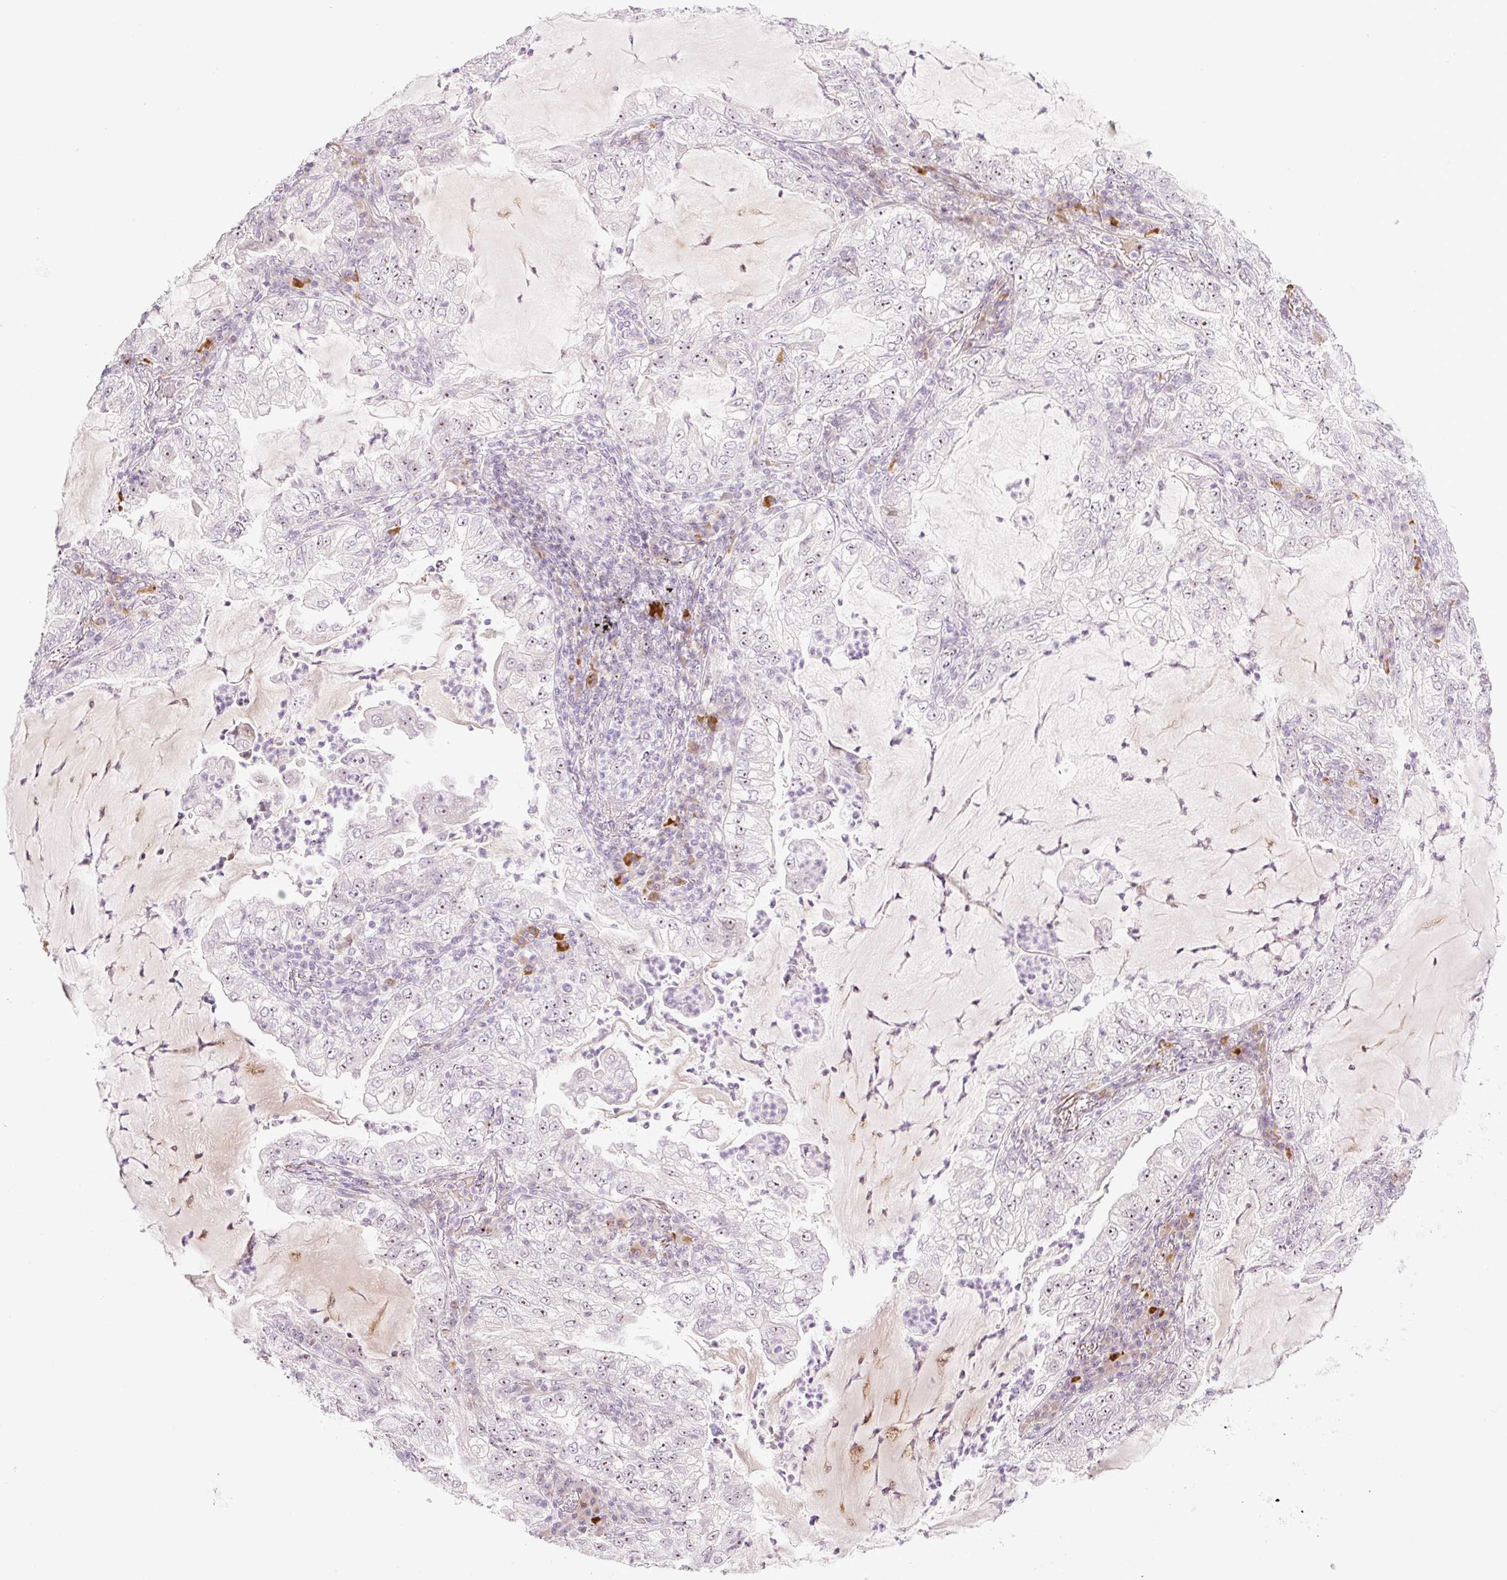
{"staining": {"intensity": "moderate", "quantity": ">75%", "location": "nuclear"}, "tissue": "lung cancer", "cell_type": "Tumor cells", "image_type": "cancer", "snomed": [{"axis": "morphology", "description": "Adenocarcinoma, NOS"}, {"axis": "topography", "description": "Lung"}], "caption": "Lung cancer stained for a protein exhibits moderate nuclear positivity in tumor cells. Nuclei are stained in blue.", "gene": "AAR2", "patient": {"sex": "female", "age": 73}}